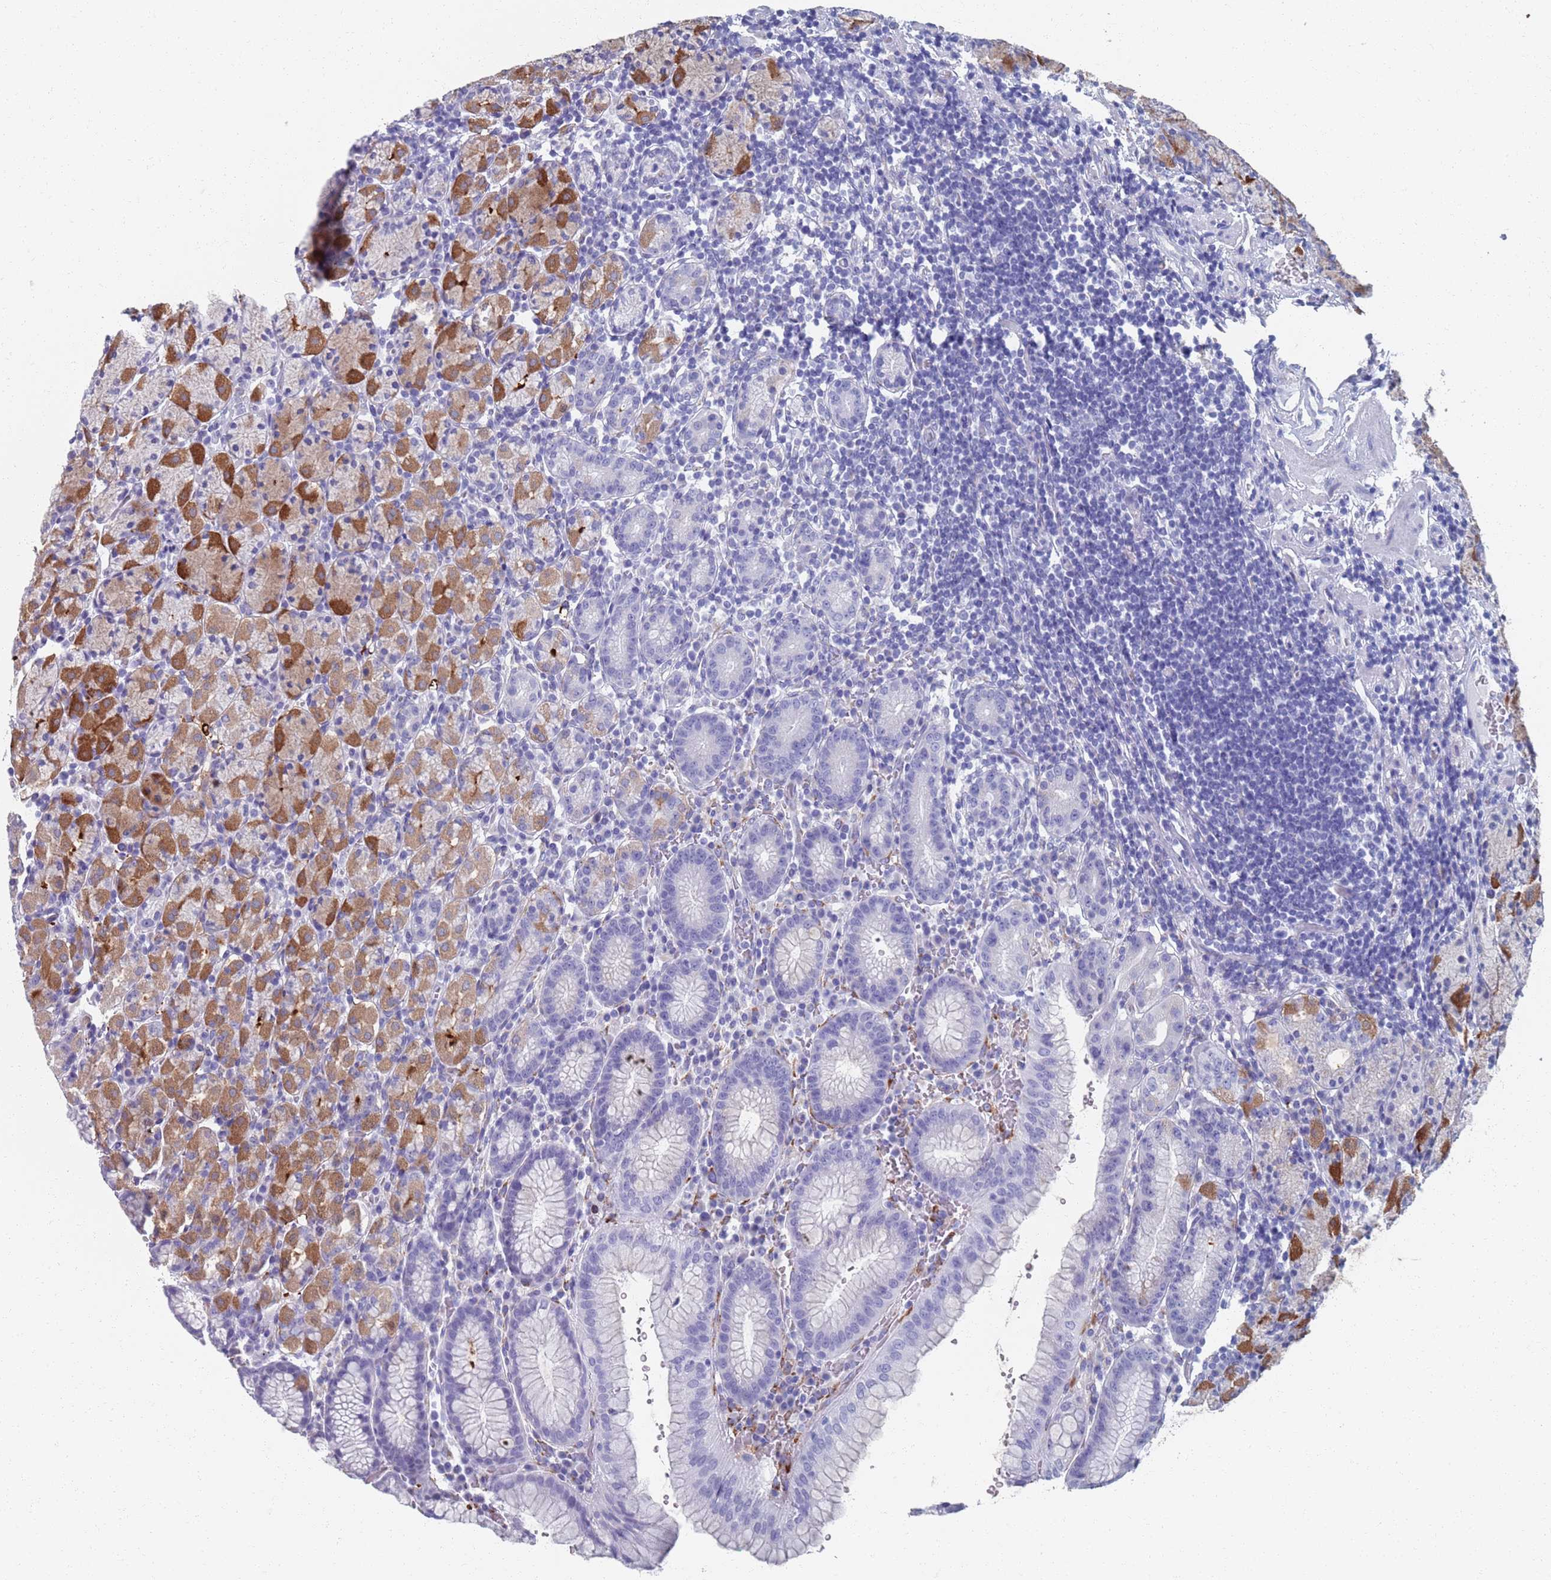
{"staining": {"intensity": "strong", "quantity": "25%-75%", "location": "cytoplasmic/membranous"}, "tissue": "stomach", "cell_type": "Glandular cells", "image_type": "normal", "snomed": [{"axis": "morphology", "description": "Normal tissue, NOS"}, {"axis": "topography", "description": "Stomach, upper"}, {"axis": "topography", "description": "Stomach"}], "caption": "Immunohistochemistry (IHC) histopathology image of normal stomach: human stomach stained using immunohistochemistry (IHC) shows high levels of strong protein expression localized specifically in the cytoplasmic/membranous of glandular cells, appearing as a cytoplasmic/membranous brown color.", "gene": "PLOD1", "patient": {"sex": "male", "age": 62}}